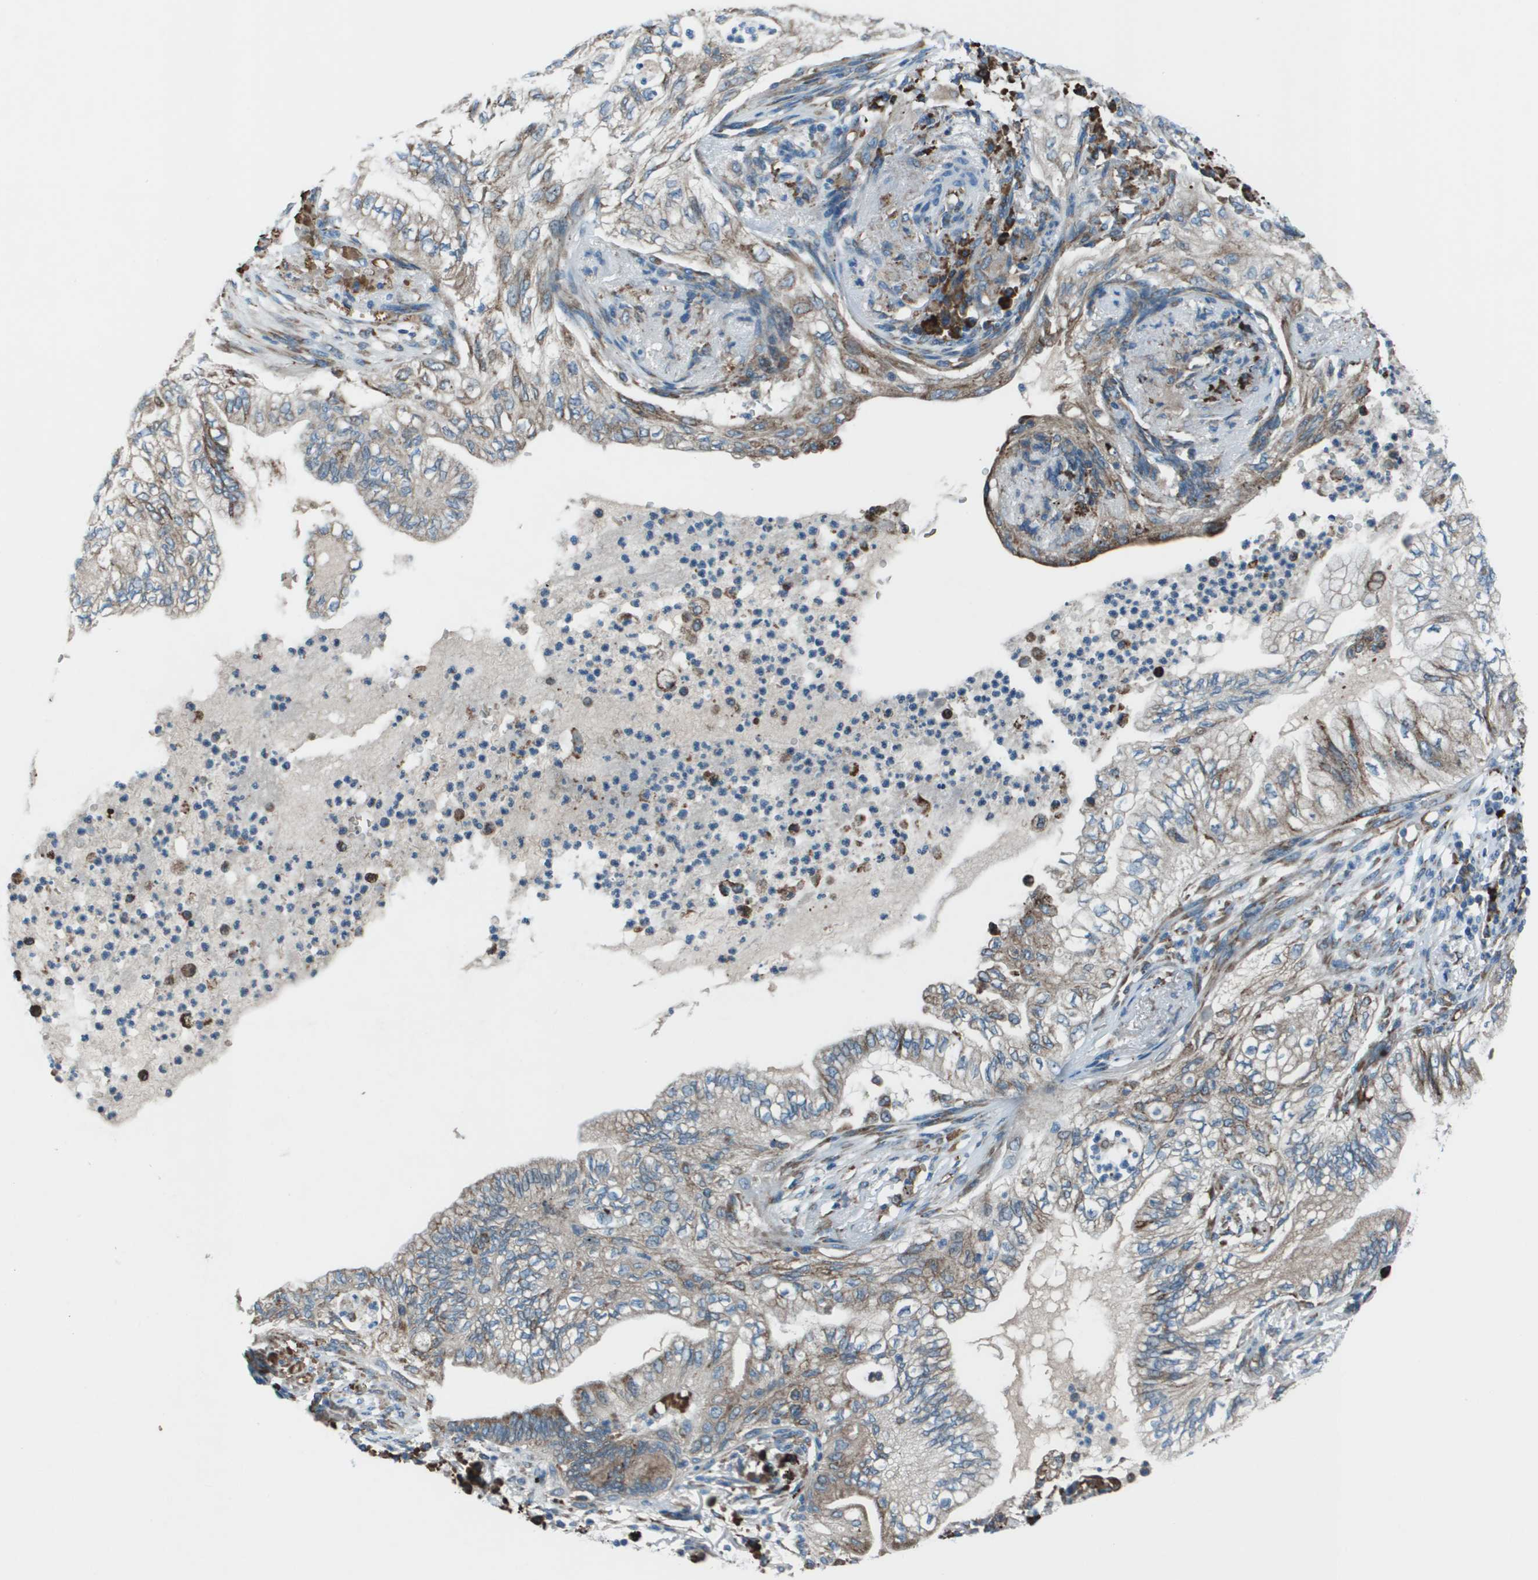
{"staining": {"intensity": "moderate", "quantity": "<25%", "location": "cytoplasmic/membranous"}, "tissue": "lung cancer", "cell_type": "Tumor cells", "image_type": "cancer", "snomed": [{"axis": "morphology", "description": "Normal tissue, NOS"}, {"axis": "morphology", "description": "Adenocarcinoma, NOS"}, {"axis": "topography", "description": "Bronchus"}, {"axis": "topography", "description": "Lung"}], "caption": "This is a histology image of immunohistochemistry staining of lung cancer, which shows moderate positivity in the cytoplasmic/membranous of tumor cells.", "gene": "UTS2", "patient": {"sex": "female", "age": 70}}